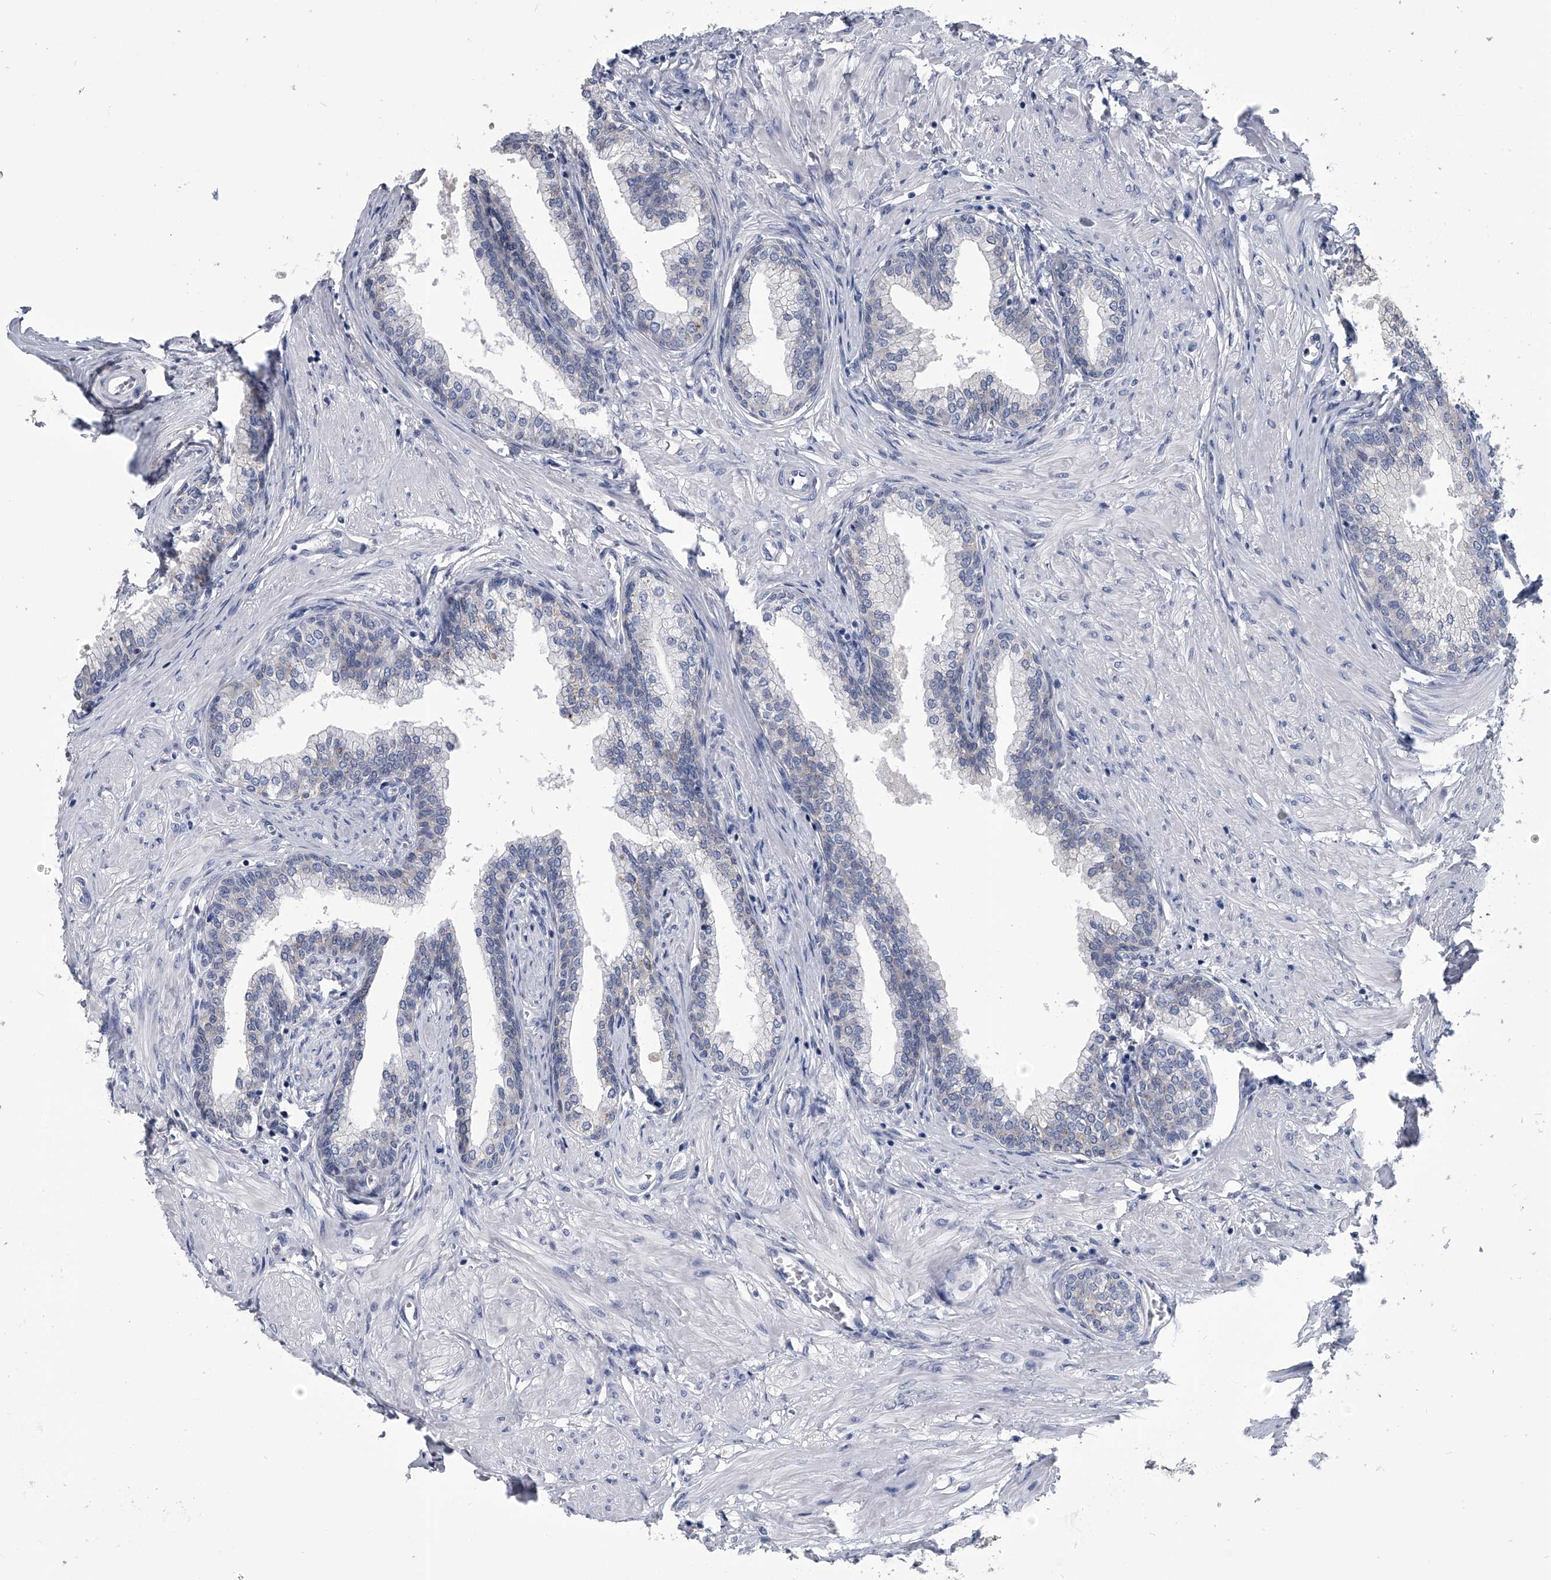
{"staining": {"intensity": "weak", "quantity": "25%-75%", "location": "cytoplasmic/membranous"}, "tissue": "prostate", "cell_type": "Glandular cells", "image_type": "normal", "snomed": [{"axis": "morphology", "description": "Normal tissue, NOS"}, {"axis": "morphology", "description": "Urothelial carcinoma, Low grade"}, {"axis": "topography", "description": "Urinary bladder"}, {"axis": "topography", "description": "Prostate"}], "caption": "IHC micrograph of normal human prostate stained for a protein (brown), which shows low levels of weak cytoplasmic/membranous staining in about 25%-75% of glandular cells.", "gene": "PDXK", "patient": {"sex": "male", "age": 60}}